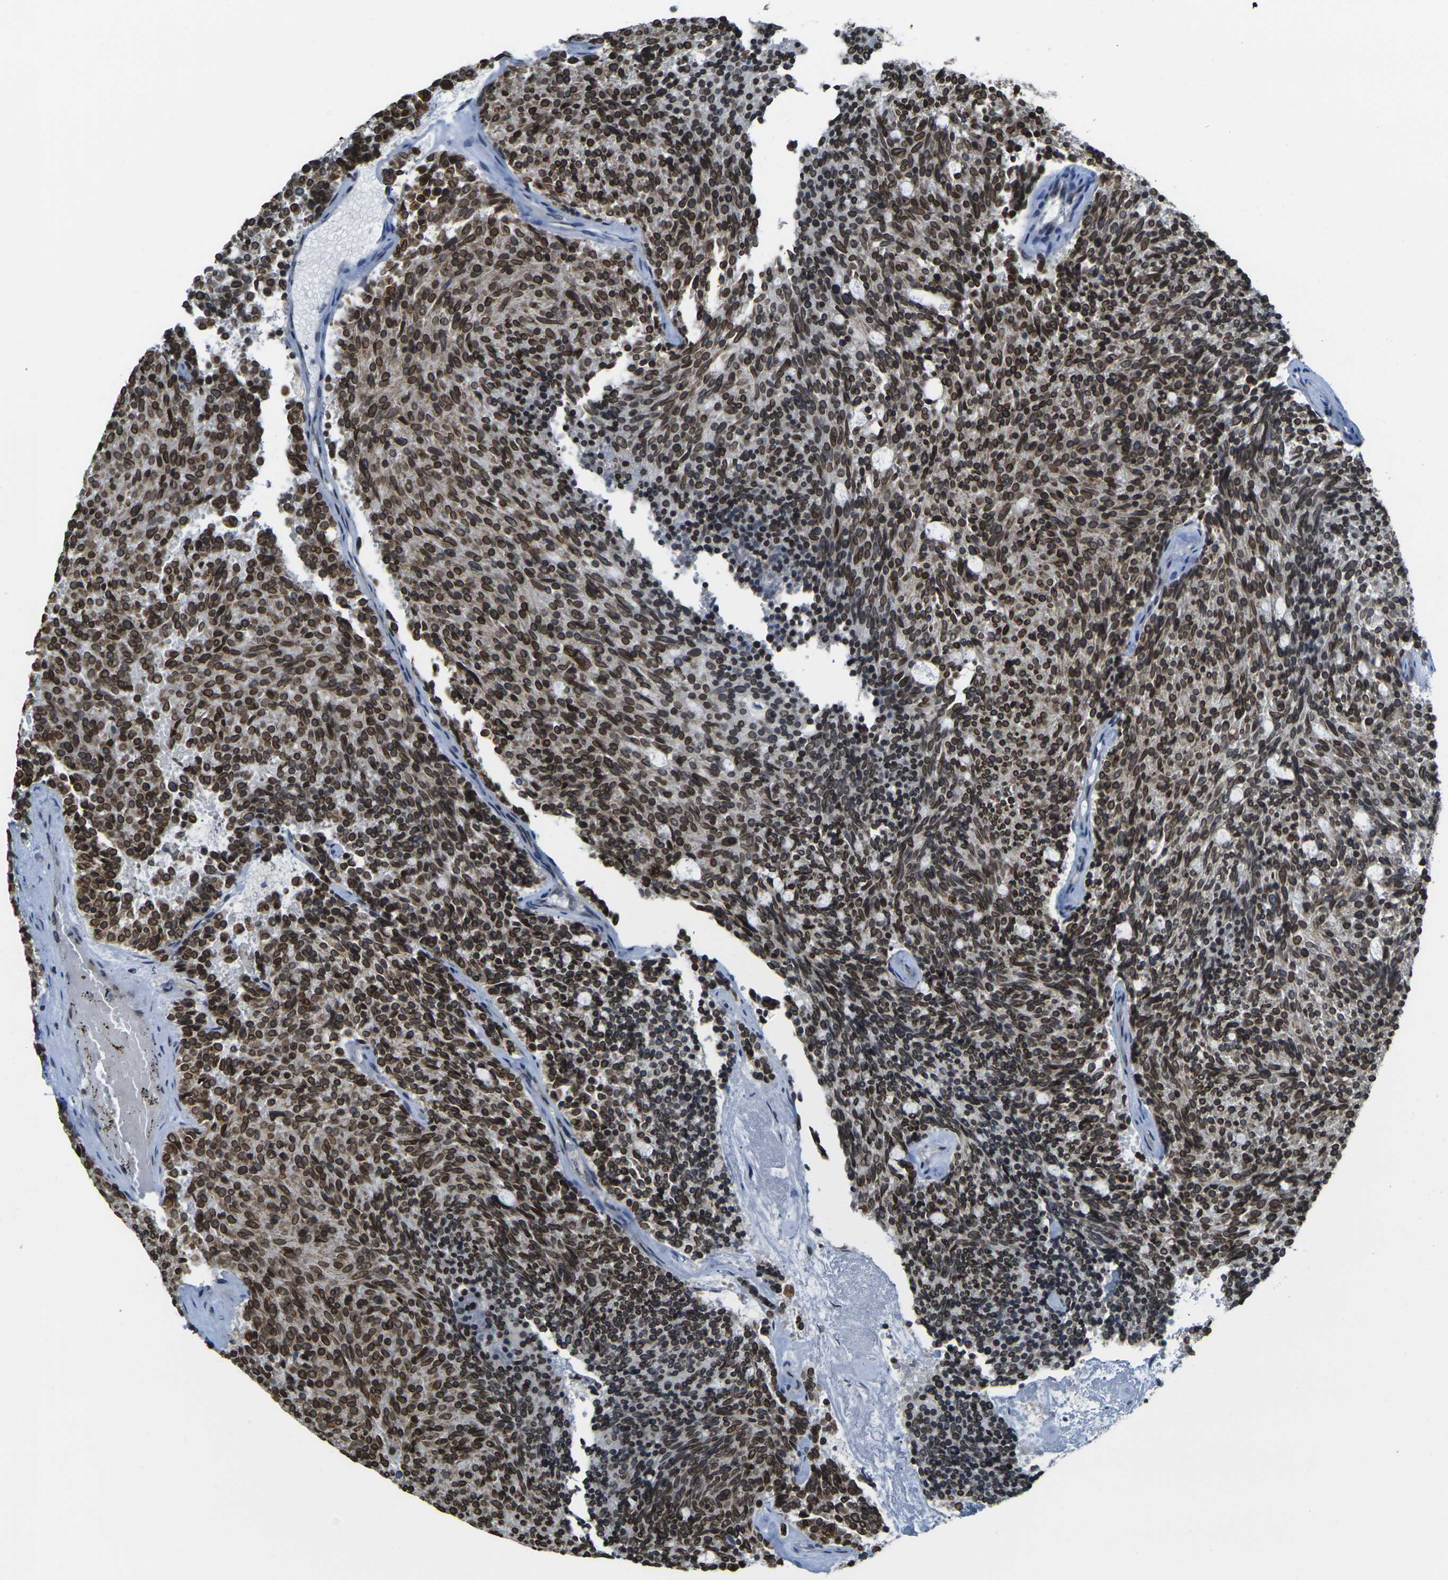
{"staining": {"intensity": "strong", "quantity": ">75%", "location": "cytoplasmic/membranous,nuclear"}, "tissue": "carcinoid", "cell_type": "Tumor cells", "image_type": "cancer", "snomed": [{"axis": "morphology", "description": "Carcinoid, malignant, NOS"}, {"axis": "topography", "description": "Pancreas"}], "caption": "Malignant carcinoid was stained to show a protein in brown. There is high levels of strong cytoplasmic/membranous and nuclear positivity in about >75% of tumor cells. Using DAB (brown) and hematoxylin (blue) stains, captured at high magnification using brightfield microscopy.", "gene": "BRDT", "patient": {"sex": "female", "age": 54}}